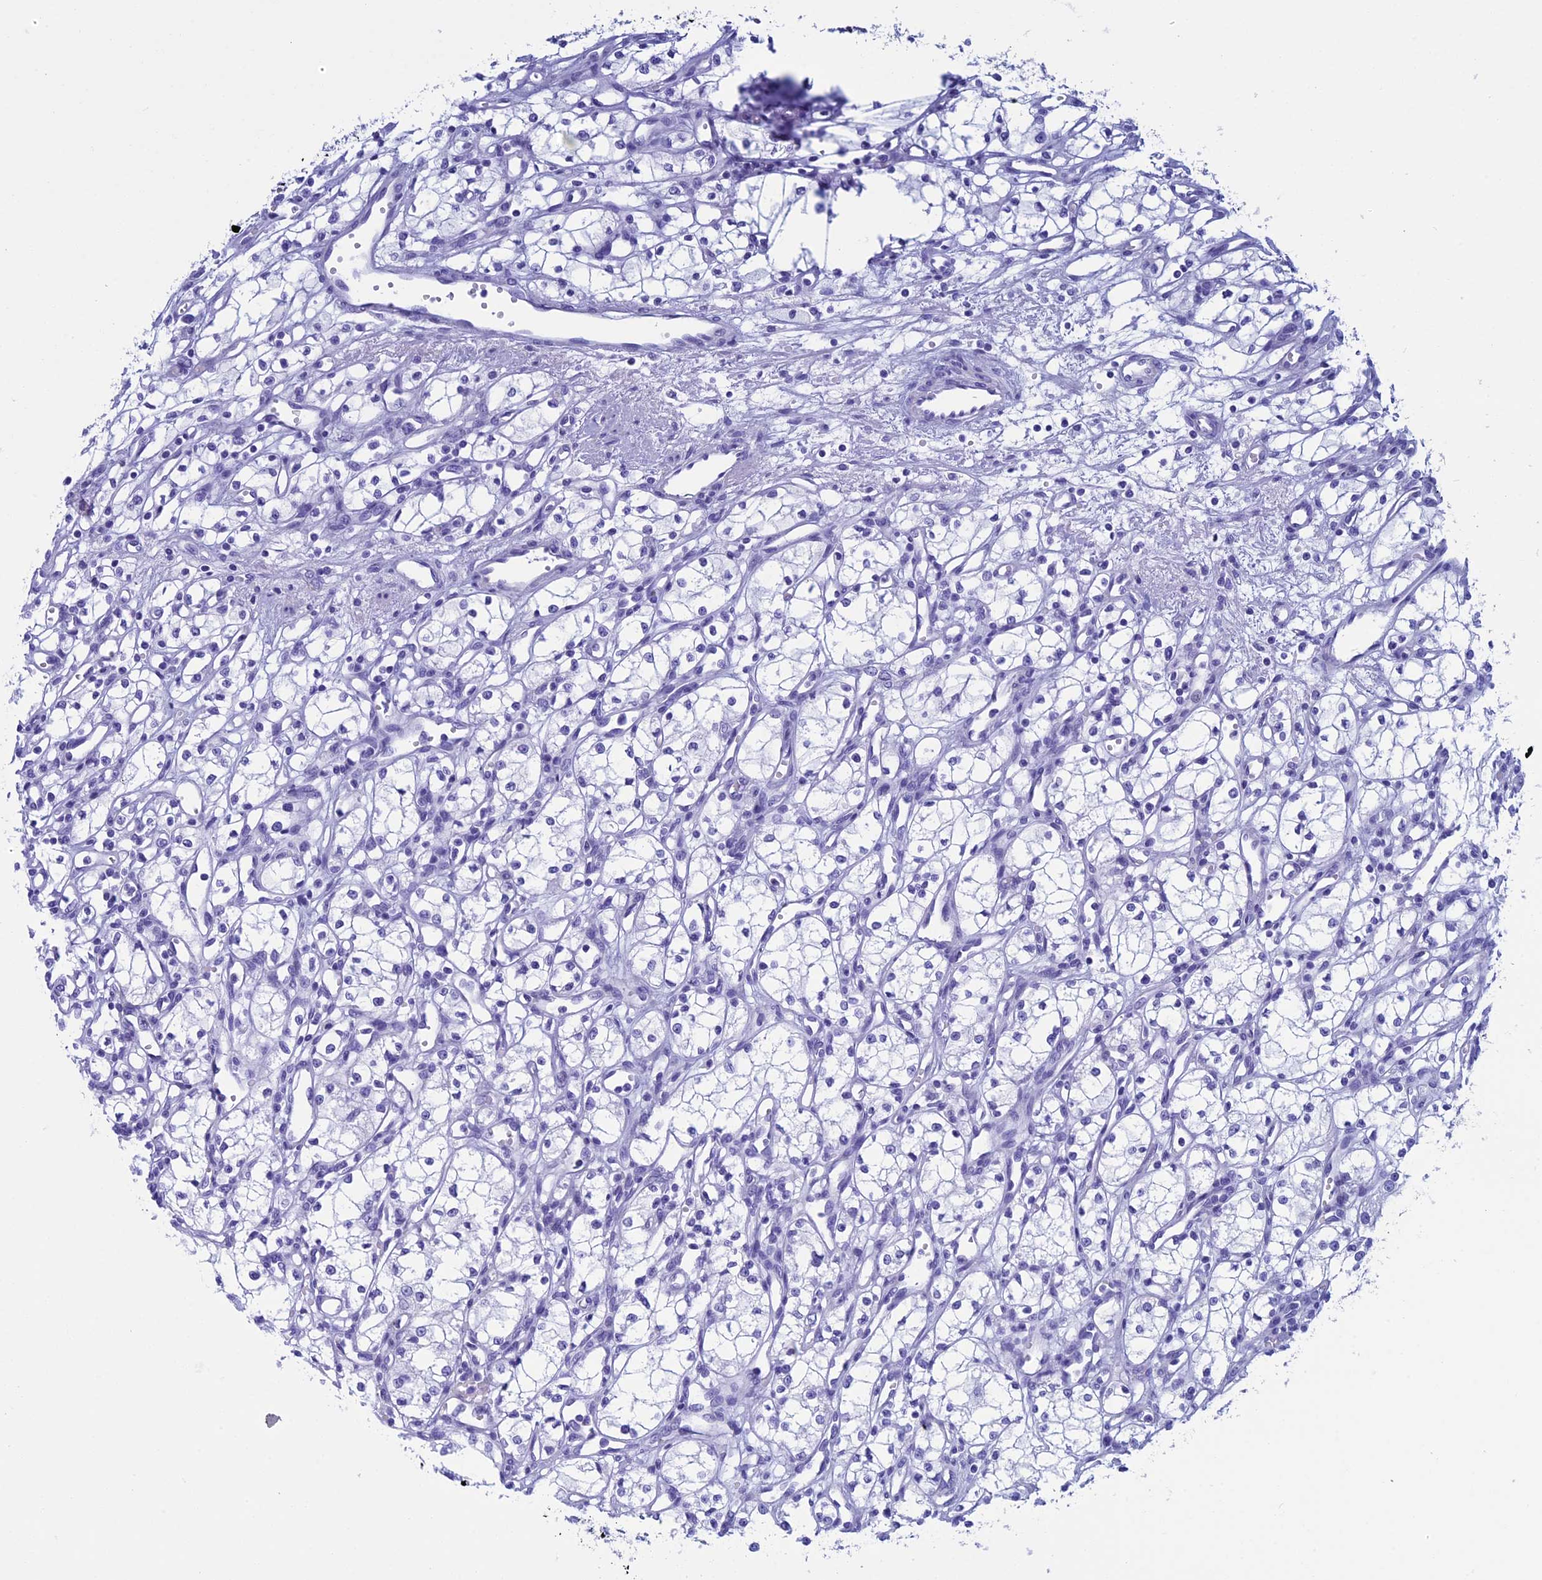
{"staining": {"intensity": "negative", "quantity": "none", "location": "none"}, "tissue": "renal cancer", "cell_type": "Tumor cells", "image_type": "cancer", "snomed": [{"axis": "morphology", "description": "Adenocarcinoma, NOS"}, {"axis": "topography", "description": "Kidney"}], "caption": "High power microscopy photomicrograph of an IHC image of renal adenocarcinoma, revealing no significant staining in tumor cells.", "gene": "FAM169A", "patient": {"sex": "male", "age": 59}}